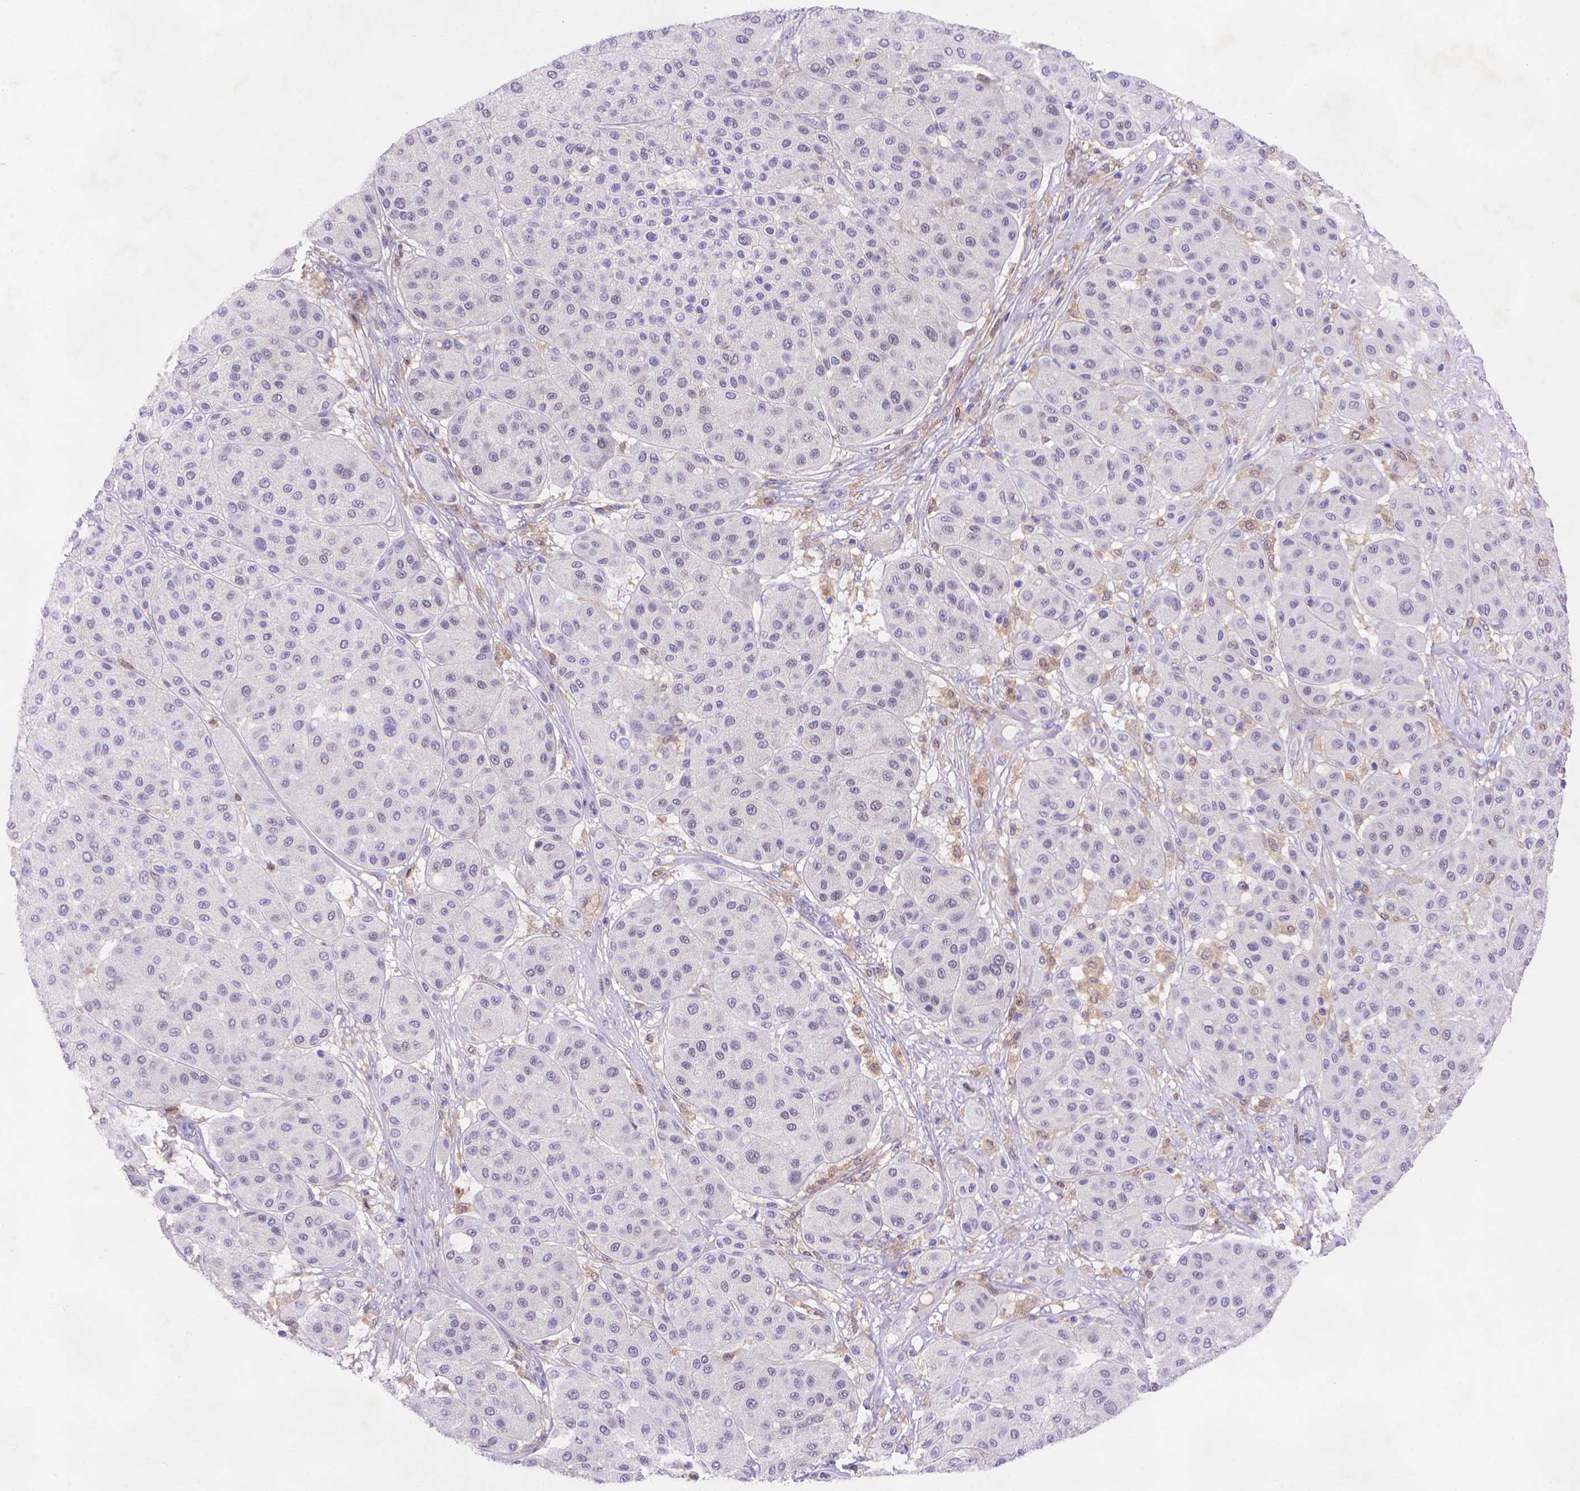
{"staining": {"intensity": "negative", "quantity": "none", "location": "none"}, "tissue": "melanoma", "cell_type": "Tumor cells", "image_type": "cancer", "snomed": [{"axis": "morphology", "description": "Malignant melanoma, Metastatic site"}, {"axis": "topography", "description": "Smooth muscle"}], "caption": "Melanoma stained for a protein using IHC displays no staining tumor cells.", "gene": "FGD2", "patient": {"sex": "male", "age": 41}}